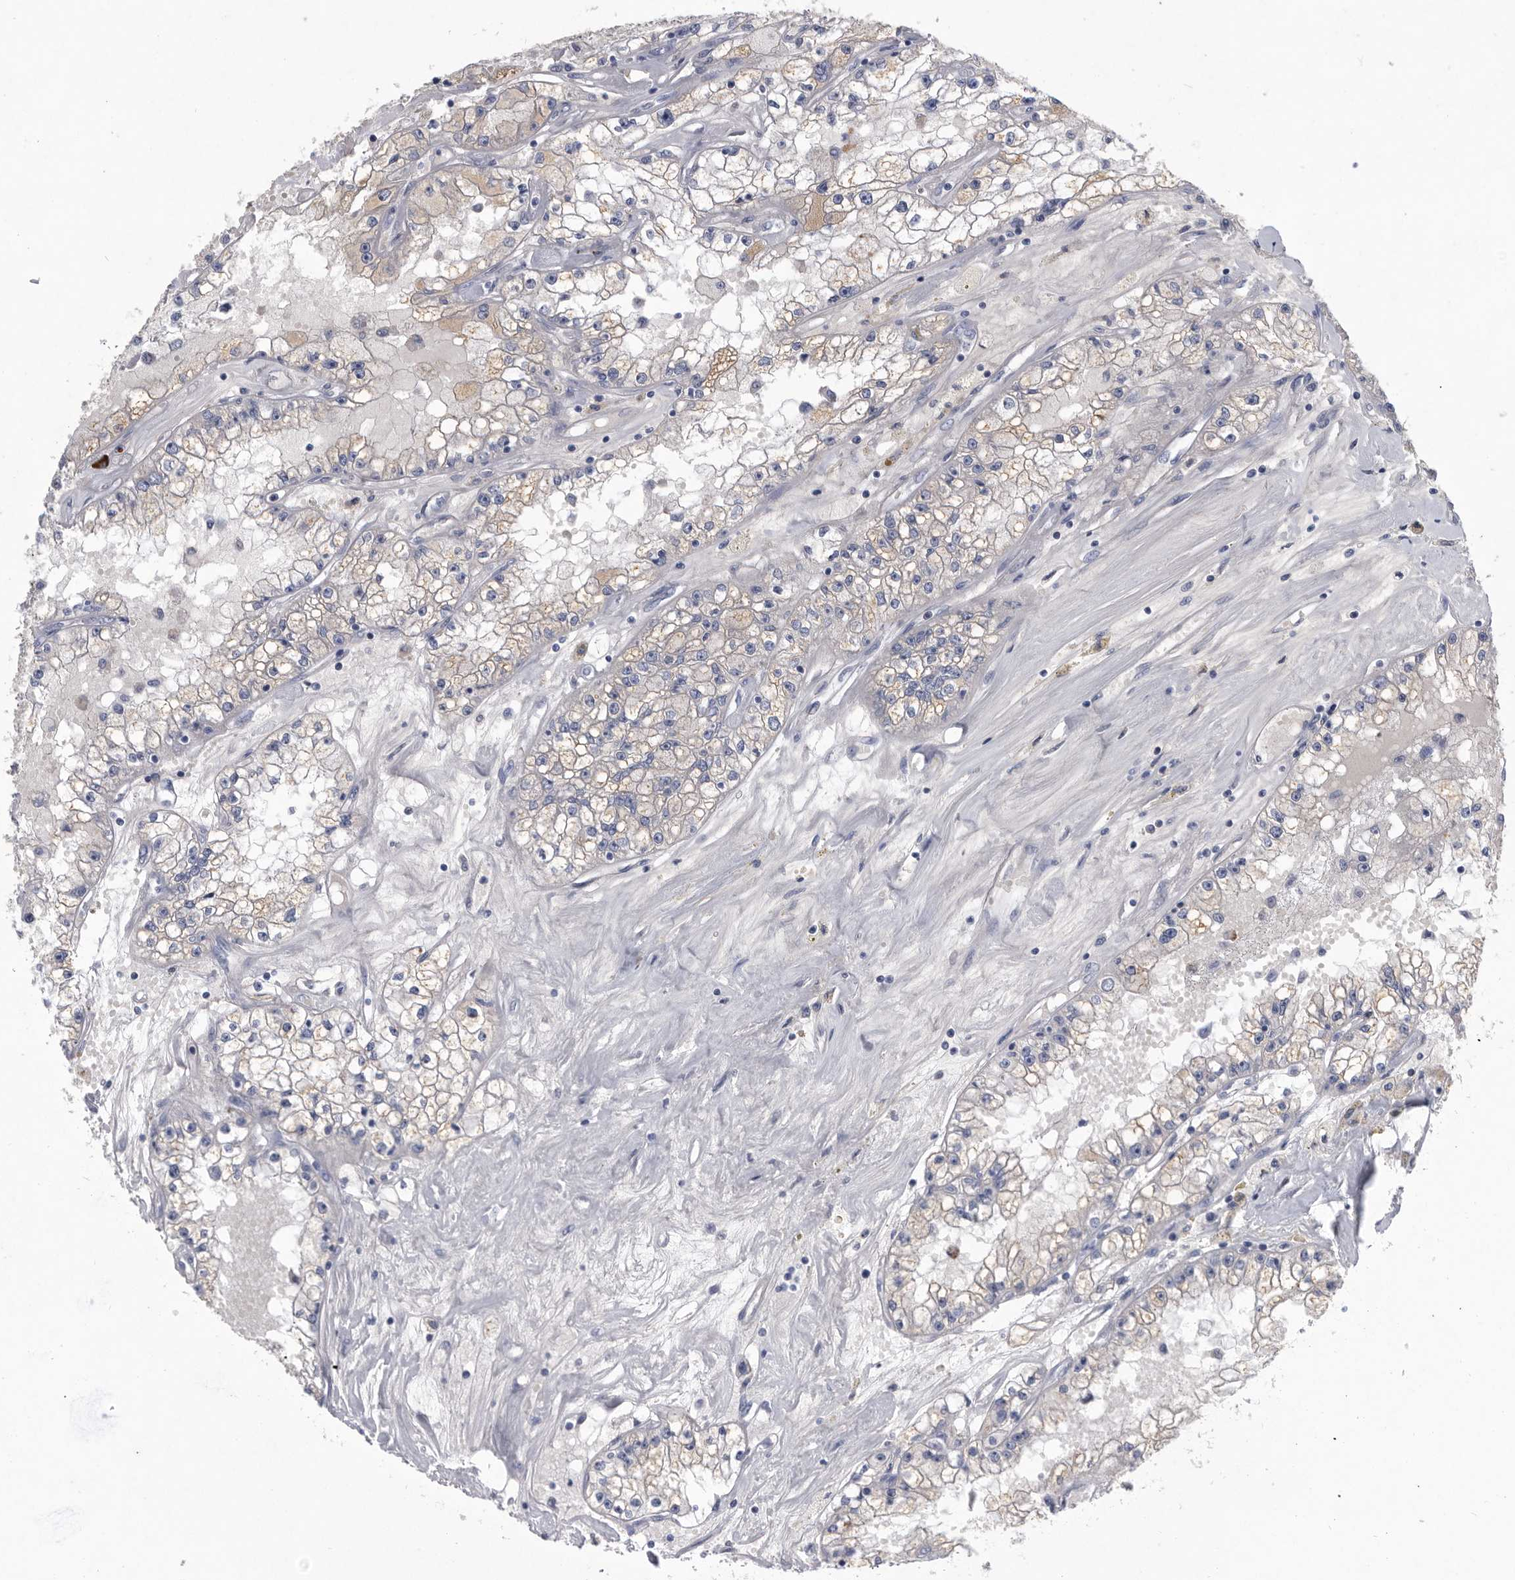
{"staining": {"intensity": "weak", "quantity": "<25%", "location": "cytoplasmic/membranous"}, "tissue": "renal cancer", "cell_type": "Tumor cells", "image_type": "cancer", "snomed": [{"axis": "morphology", "description": "Adenocarcinoma, NOS"}, {"axis": "topography", "description": "Kidney"}], "caption": "Immunohistochemistry photomicrograph of renal adenocarcinoma stained for a protein (brown), which demonstrates no staining in tumor cells. (DAB immunohistochemistry with hematoxylin counter stain).", "gene": "BTBD6", "patient": {"sex": "male", "age": 56}}